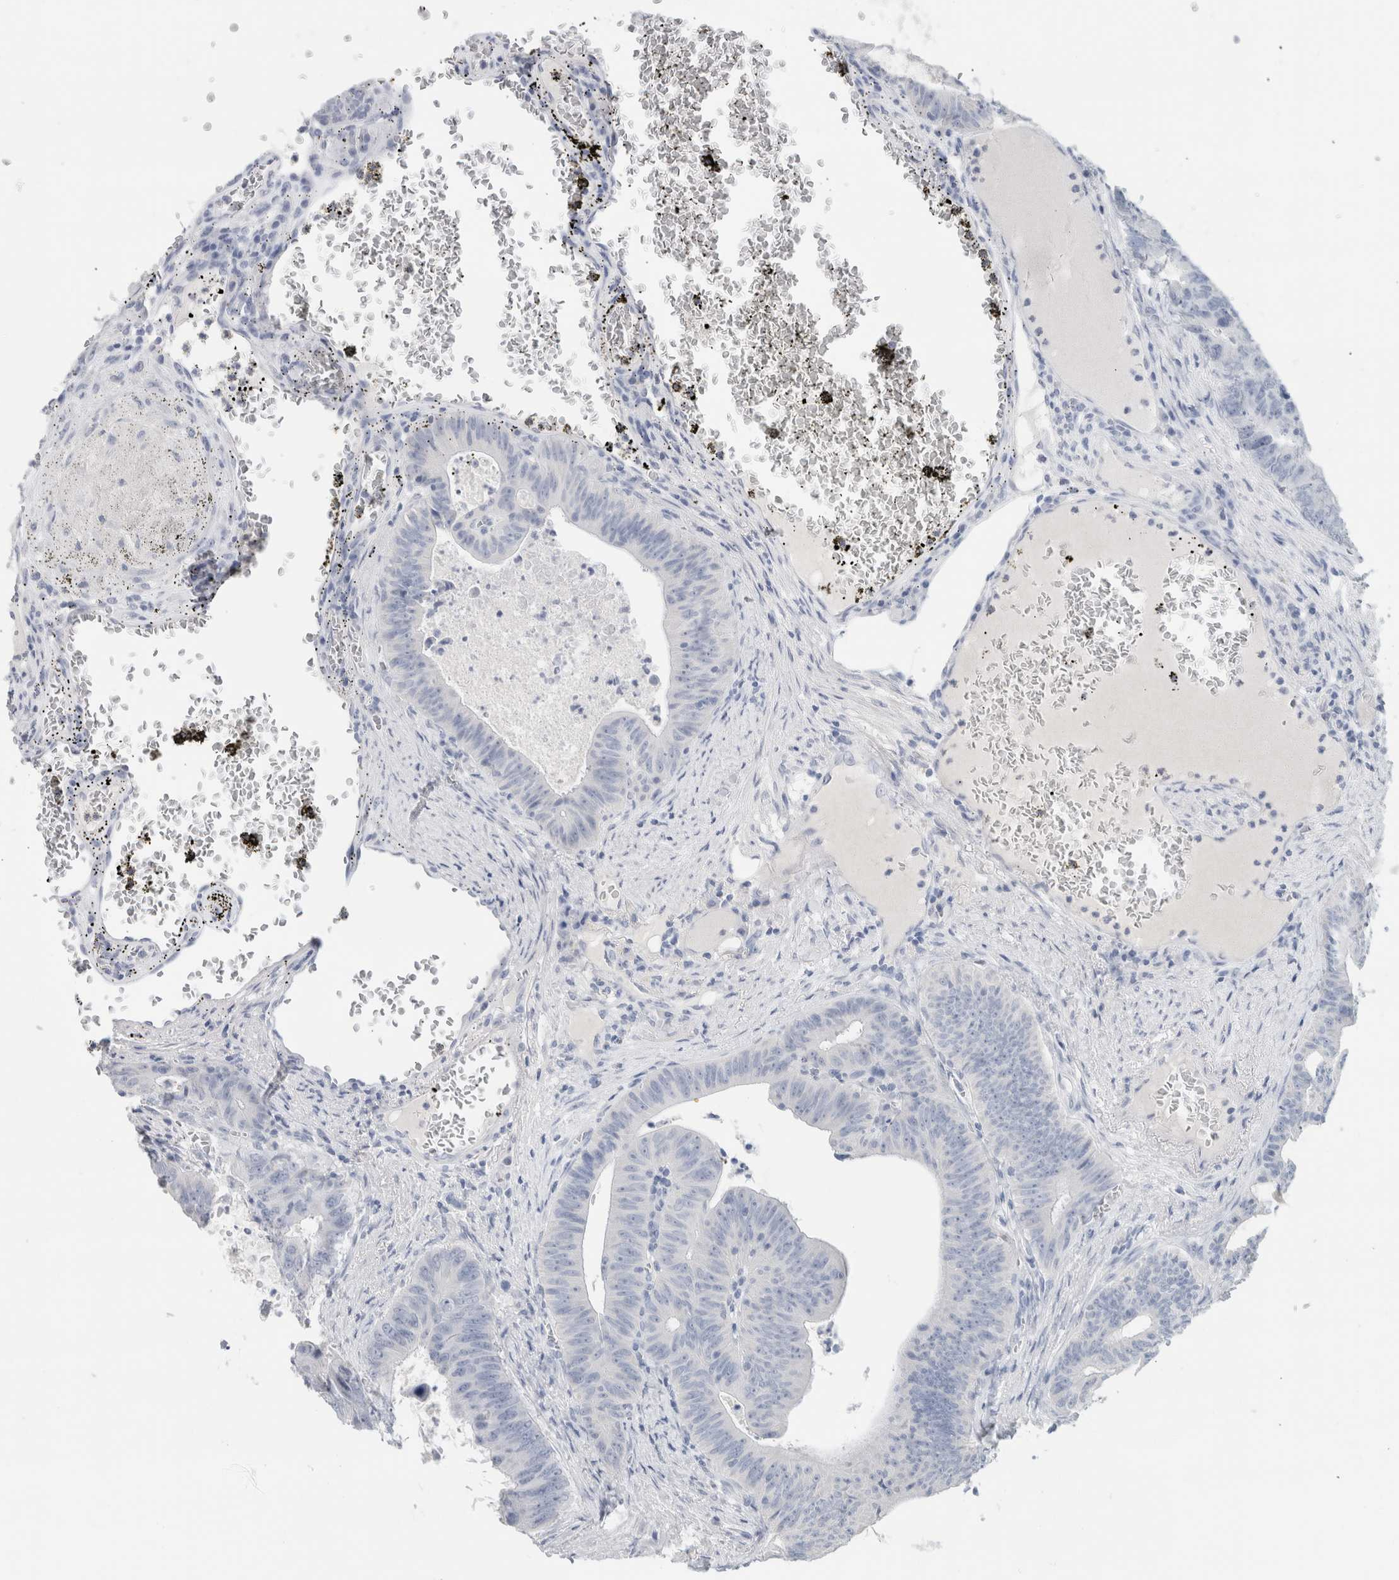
{"staining": {"intensity": "negative", "quantity": "none", "location": "none"}, "tissue": "colorectal cancer", "cell_type": "Tumor cells", "image_type": "cancer", "snomed": [{"axis": "morphology", "description": "Adenocarcinoma, NOS"}, {"axis": "topography", "description": "Colon"}], "caption": "Human colorectal cancer (adenocarcinoma) stained for a protein using IHC reveals no staining in tumor cells.", "gene": "BCAN", "patient": {"sex": "male", "age": 87}}